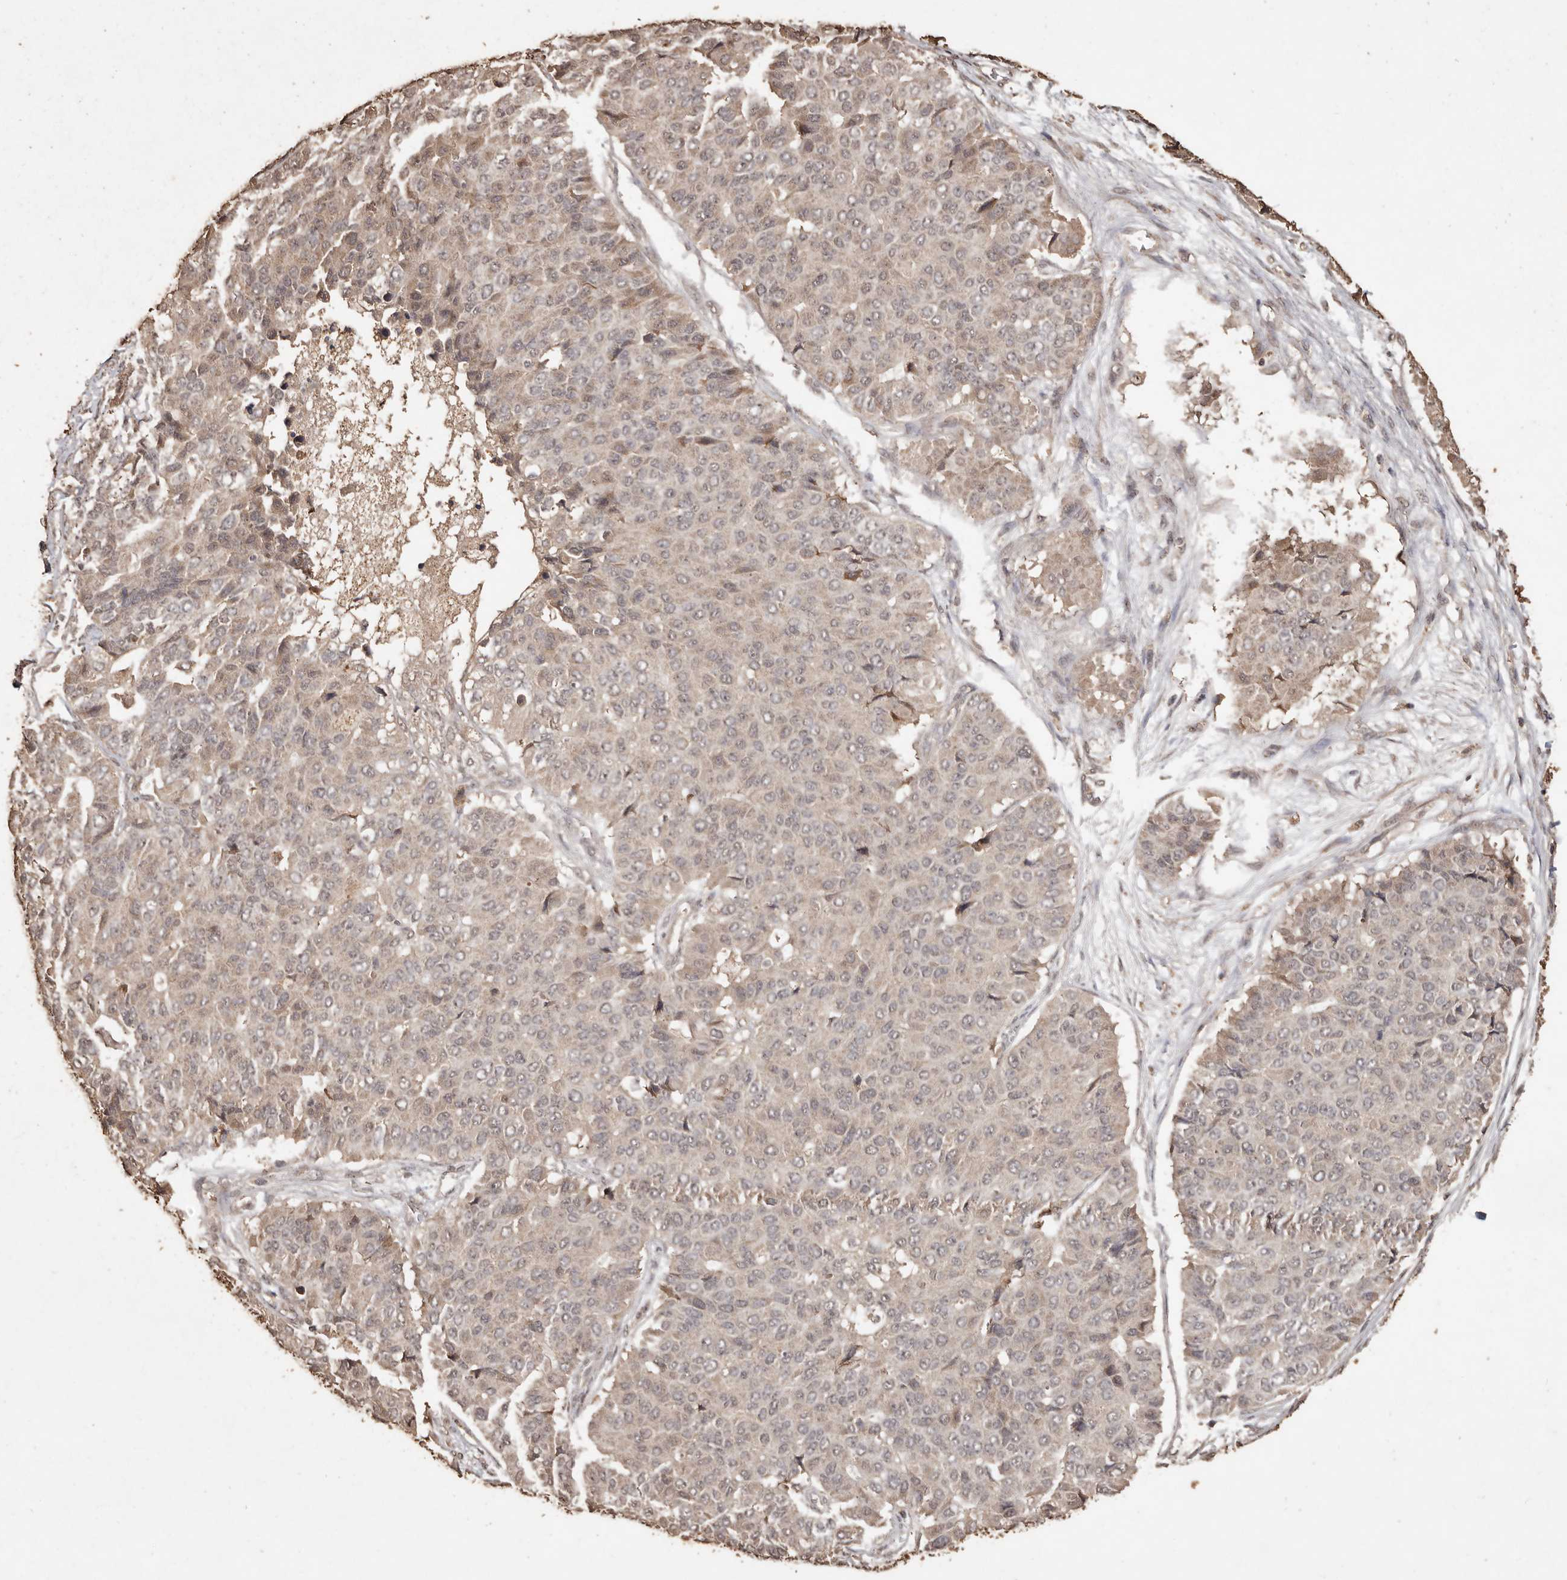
{"staining": {"intensity": "moderate", "quantity": "<25%", "location": "cytoplasmic/membranous"}, "tissue": "pancreatic cancer", "cell_type": "Tumor cells", "image_type": "cancer", "snomed": [{"axis": "morphology", "description": "Adenocarcinoma, NOS"}, {"axis": "topography", "description": "Pancreas"}], "caption": "This histopathology image shows immunohistochemistry (IHC) staining of adenocarcinoma (pancreatic), with low moderate cytoplasmic/membranous positivity in approximately <25% of tumor cells.", "gene": "PKDCC", "patient": {"sex": "male", "age": 50}}